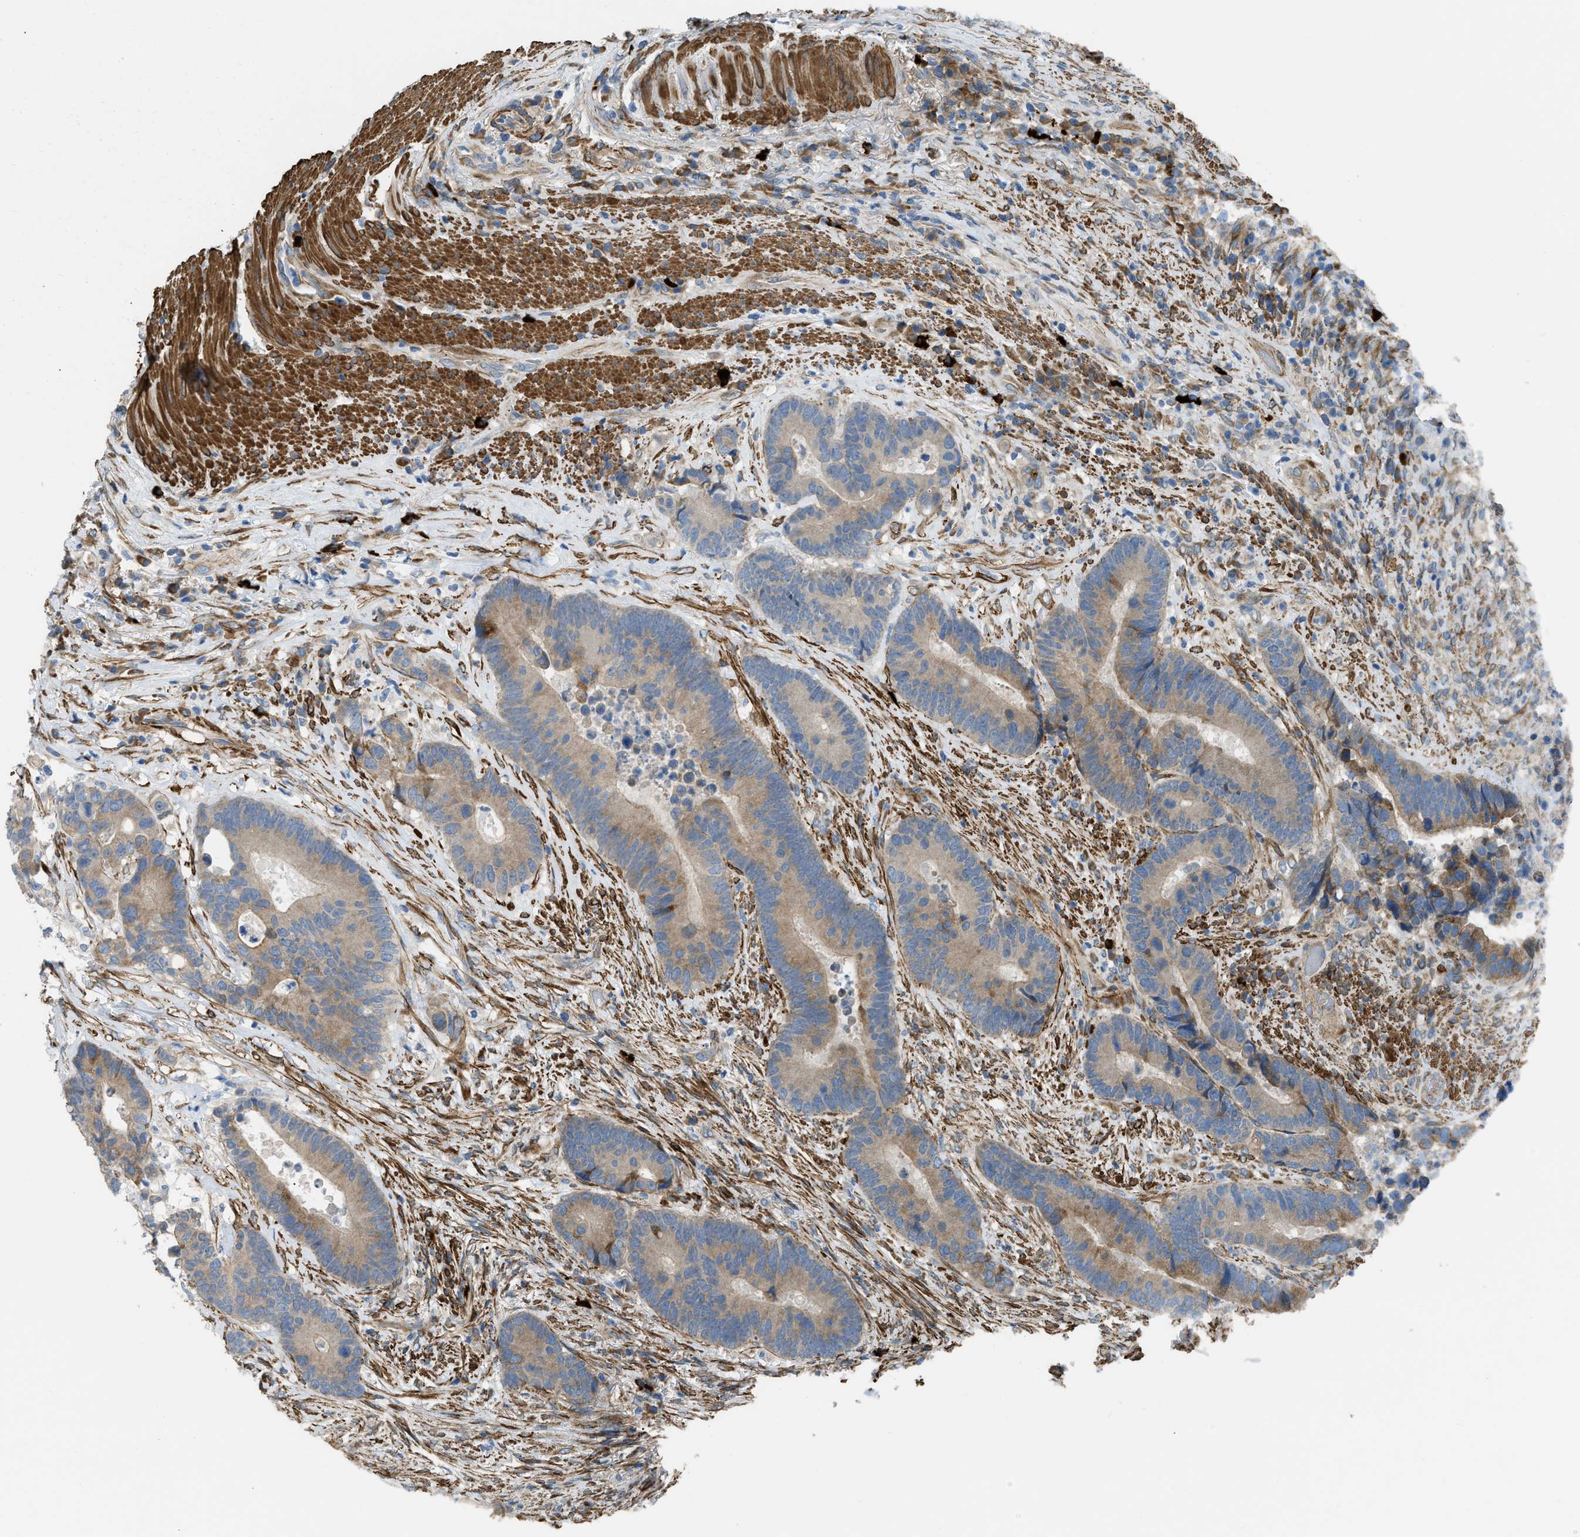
{"staining": {"intensity": "moderate", "quantity": ">75%", "location": "cytoplasmic/membranous"}, "tissue": "colorectal cancer", "cell_type": "Tumor cells", "image_type": "cancer", "snomed": [{"axis": "morphology", "description": "Adenocarcinoma, NOS"}, {"axis": "topography", "description": "Rectum"}], "caption": "Immunohistochemical staining of colorectal adenocarcinoma displays medium levels of moderate cytoplasmic/membranous expression in approximately >75% of tumor cells.", "gene": "BMPR1A", "patient": {"sex": "female", "age": 89}}